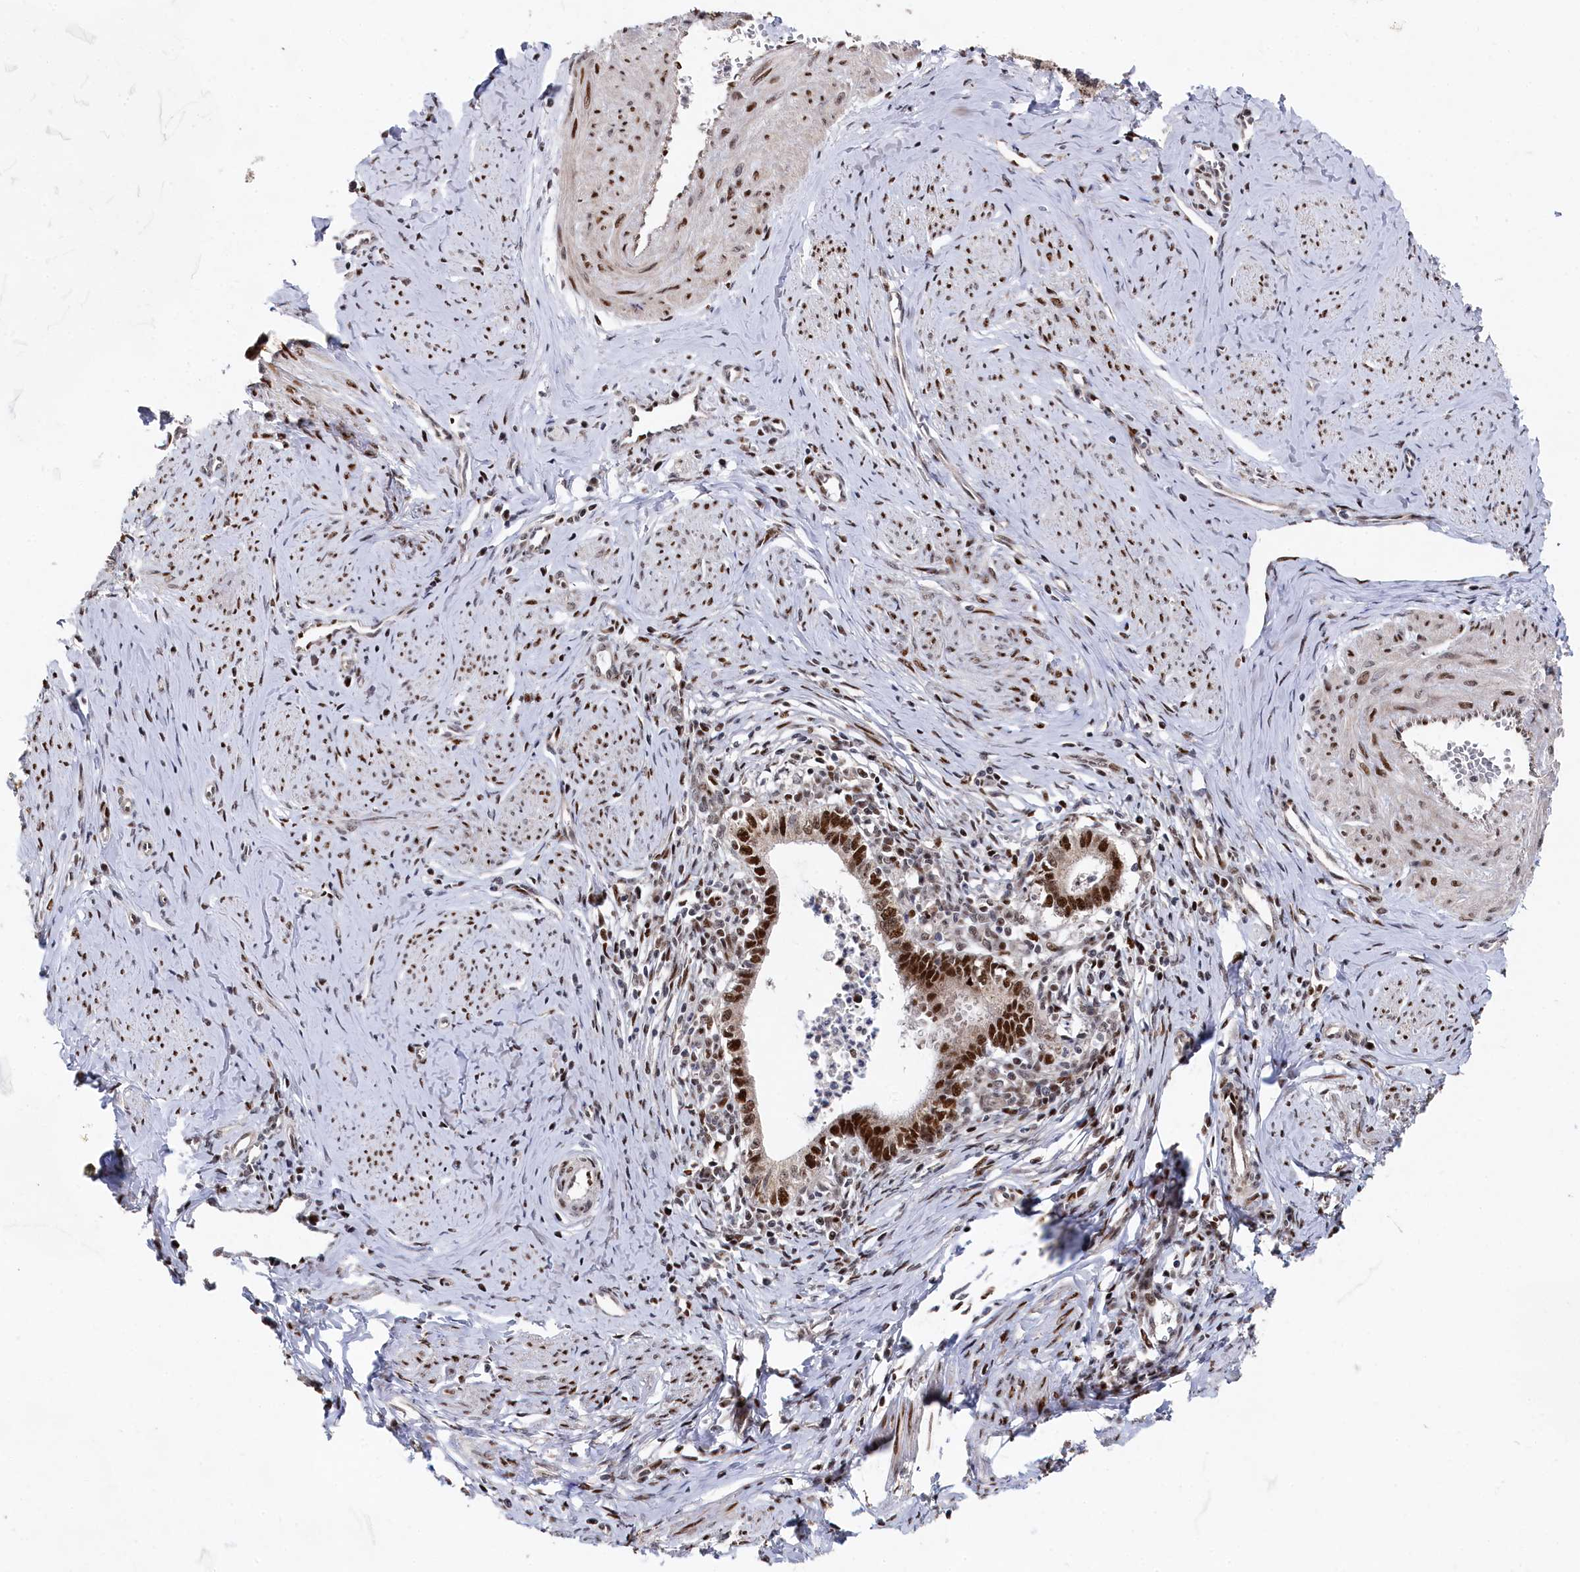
{"staining": {"intensity": "strong", "quantity": ">75%", "location": "nuclear"}, "tissue": "cervical cancer", "cell_type": "Tumor cells", "image_type": "cancer", "snomed": [{"axis": "morphology", "description": "Adenocarcinoma, NOS"}, {"axis": "topography", "description": "Cervix"}], "caption": "This is an image of IHC staining of cervical adenocarcinoma, which shows strong expression in the nuclear of tumor cells.", "gene": "BUB3", "patient": {"sex": "female", "age": 36}}